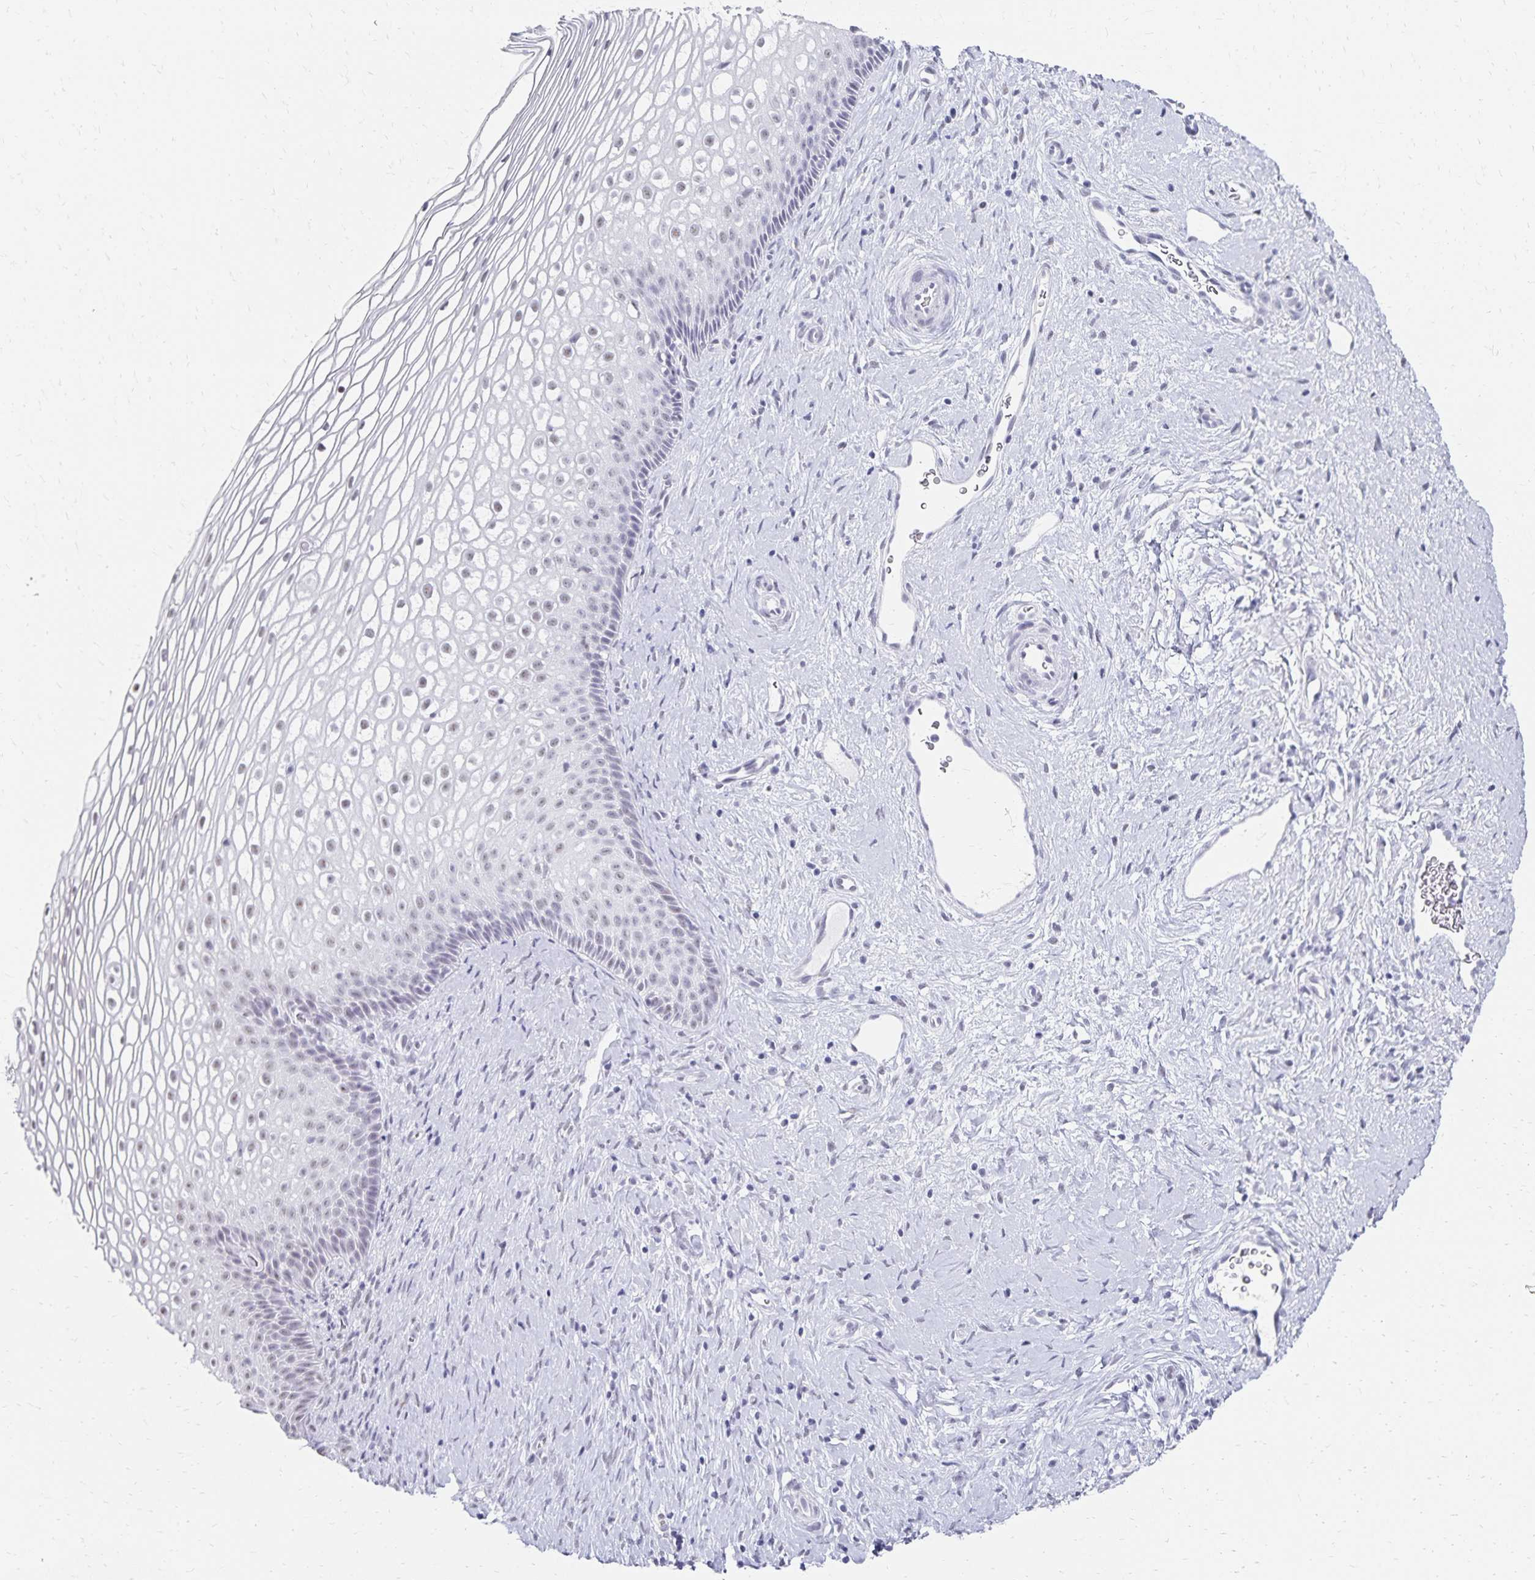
{"staining": {"intensity": "negative", "quantity": "none", "location": "none"}, "tissue": "cervix", "cell_type": "Squamous epithelial cells", "image_type": "normal", "snomed": [{"axis": "morphology", "description": "Normal tissue, NOS"}, {"axis": "topography", "description": "Cervix"}], "caption": "Immunohistochemistry (IHC) histopathology image of normal human cervix stained for a protein (brown), which displays no positivity in squamous epithelial cells.", "gene": "C20orf85", "patient": {"sex": "female", "age": 34}}